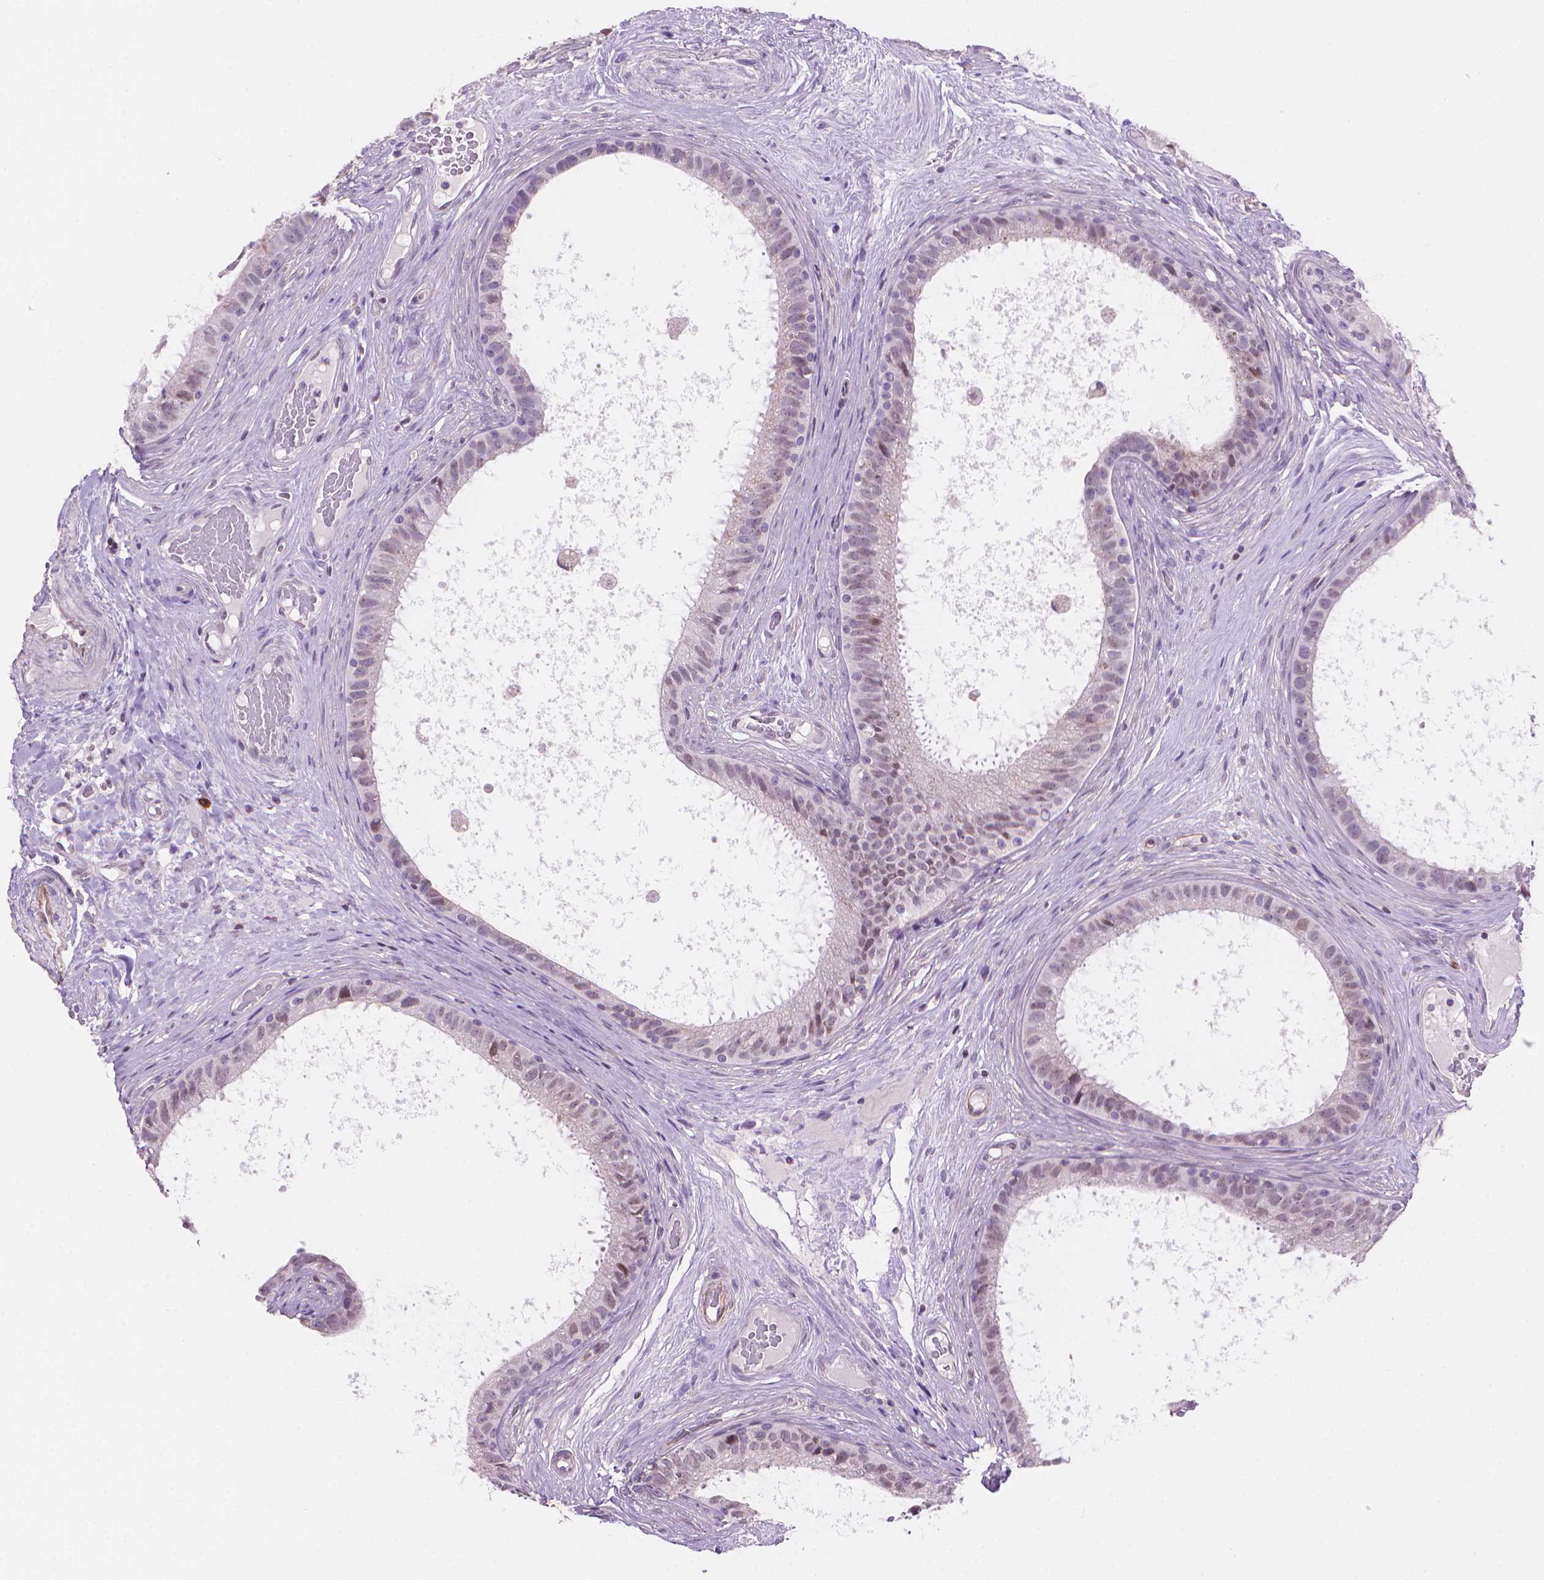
{"staining": {"intensity": "weak", "quantity": "<25%", "location": "cytoplasmic/membranous"}, "tissue": "epididymis", "cell_type": "Glandular cells", "image_type": "normal", "snomed": [{"axis": "morphology", "description": "Normal tissue, NOS"}, {"axis": "topography", "description": "Epididymis"}], "caption": "Epididymis stained for a protein using immunohistochemistry (IHC) displays no staining glandular cells.", "gene": "TMEM184A", "patient": {"sex": "male", "age": 59}}